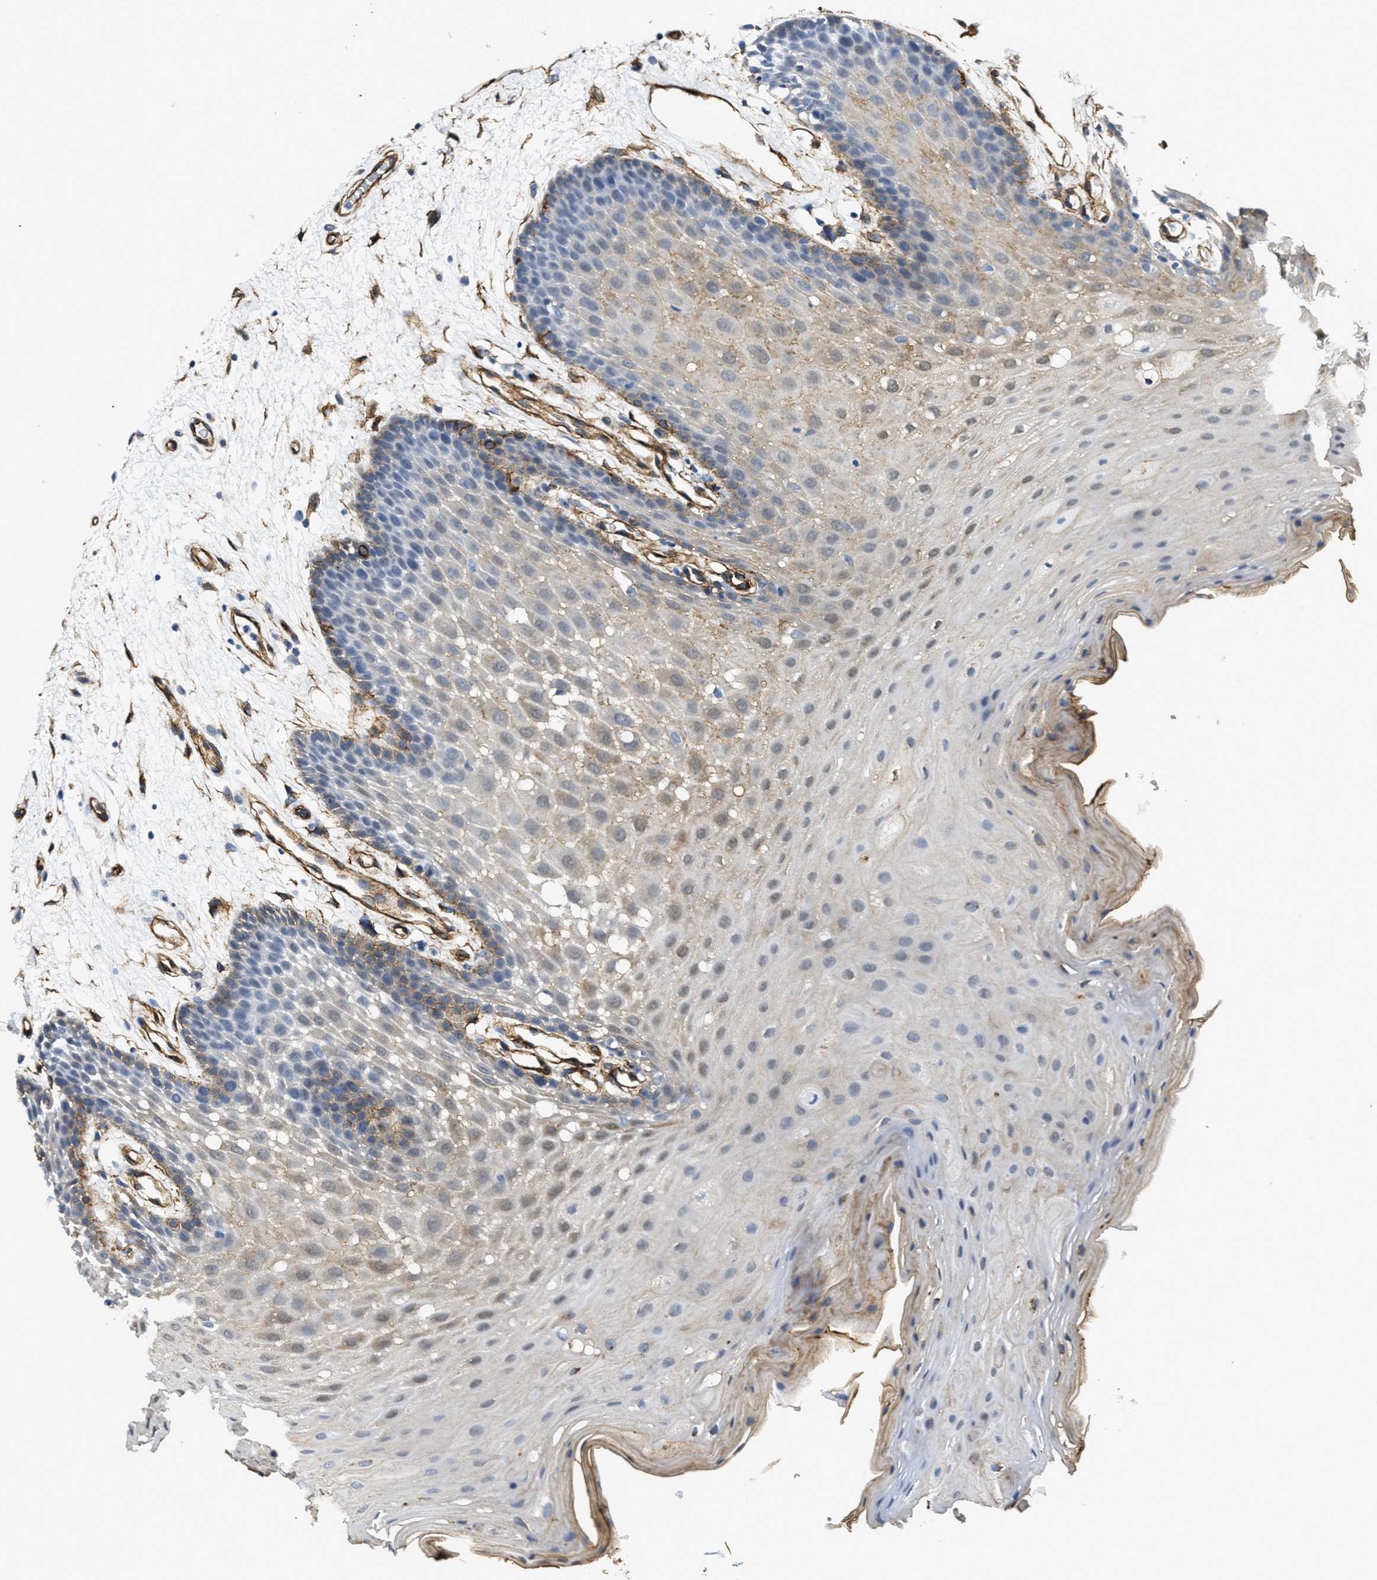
{"staining": {"intensity": "weak", "quantity": "25%-75%", "location": "cytoplasmic/membranous"}, "tissue": "oral mucosa", "cell_type": "Squamous epithelial cells", "image_type": "normal", "snomed": [{"axis": "morphology", "description": "Normal tissue, NOS"}, {"axis": "morphology", "description": "Squamous cell carcinoma, NOS"}, {"axis": "topography", "description": "Oral tissue"}, {"axis": "topography", "description": "Head-Neck"}], "caption": "Protein analysis of benign oral mucosa shows weak cytoplasmic/membranous staining in about 25%-75% of squamous epithelial cells. The protein of interest is stained brown, and the nuclei are stained in blue (DAB (3,3'-diaminobenzidine) IHC with brightfield microscopy, high magnification).", "gene": "NAB1", "patient": {"sex": "male", "age": 71}}